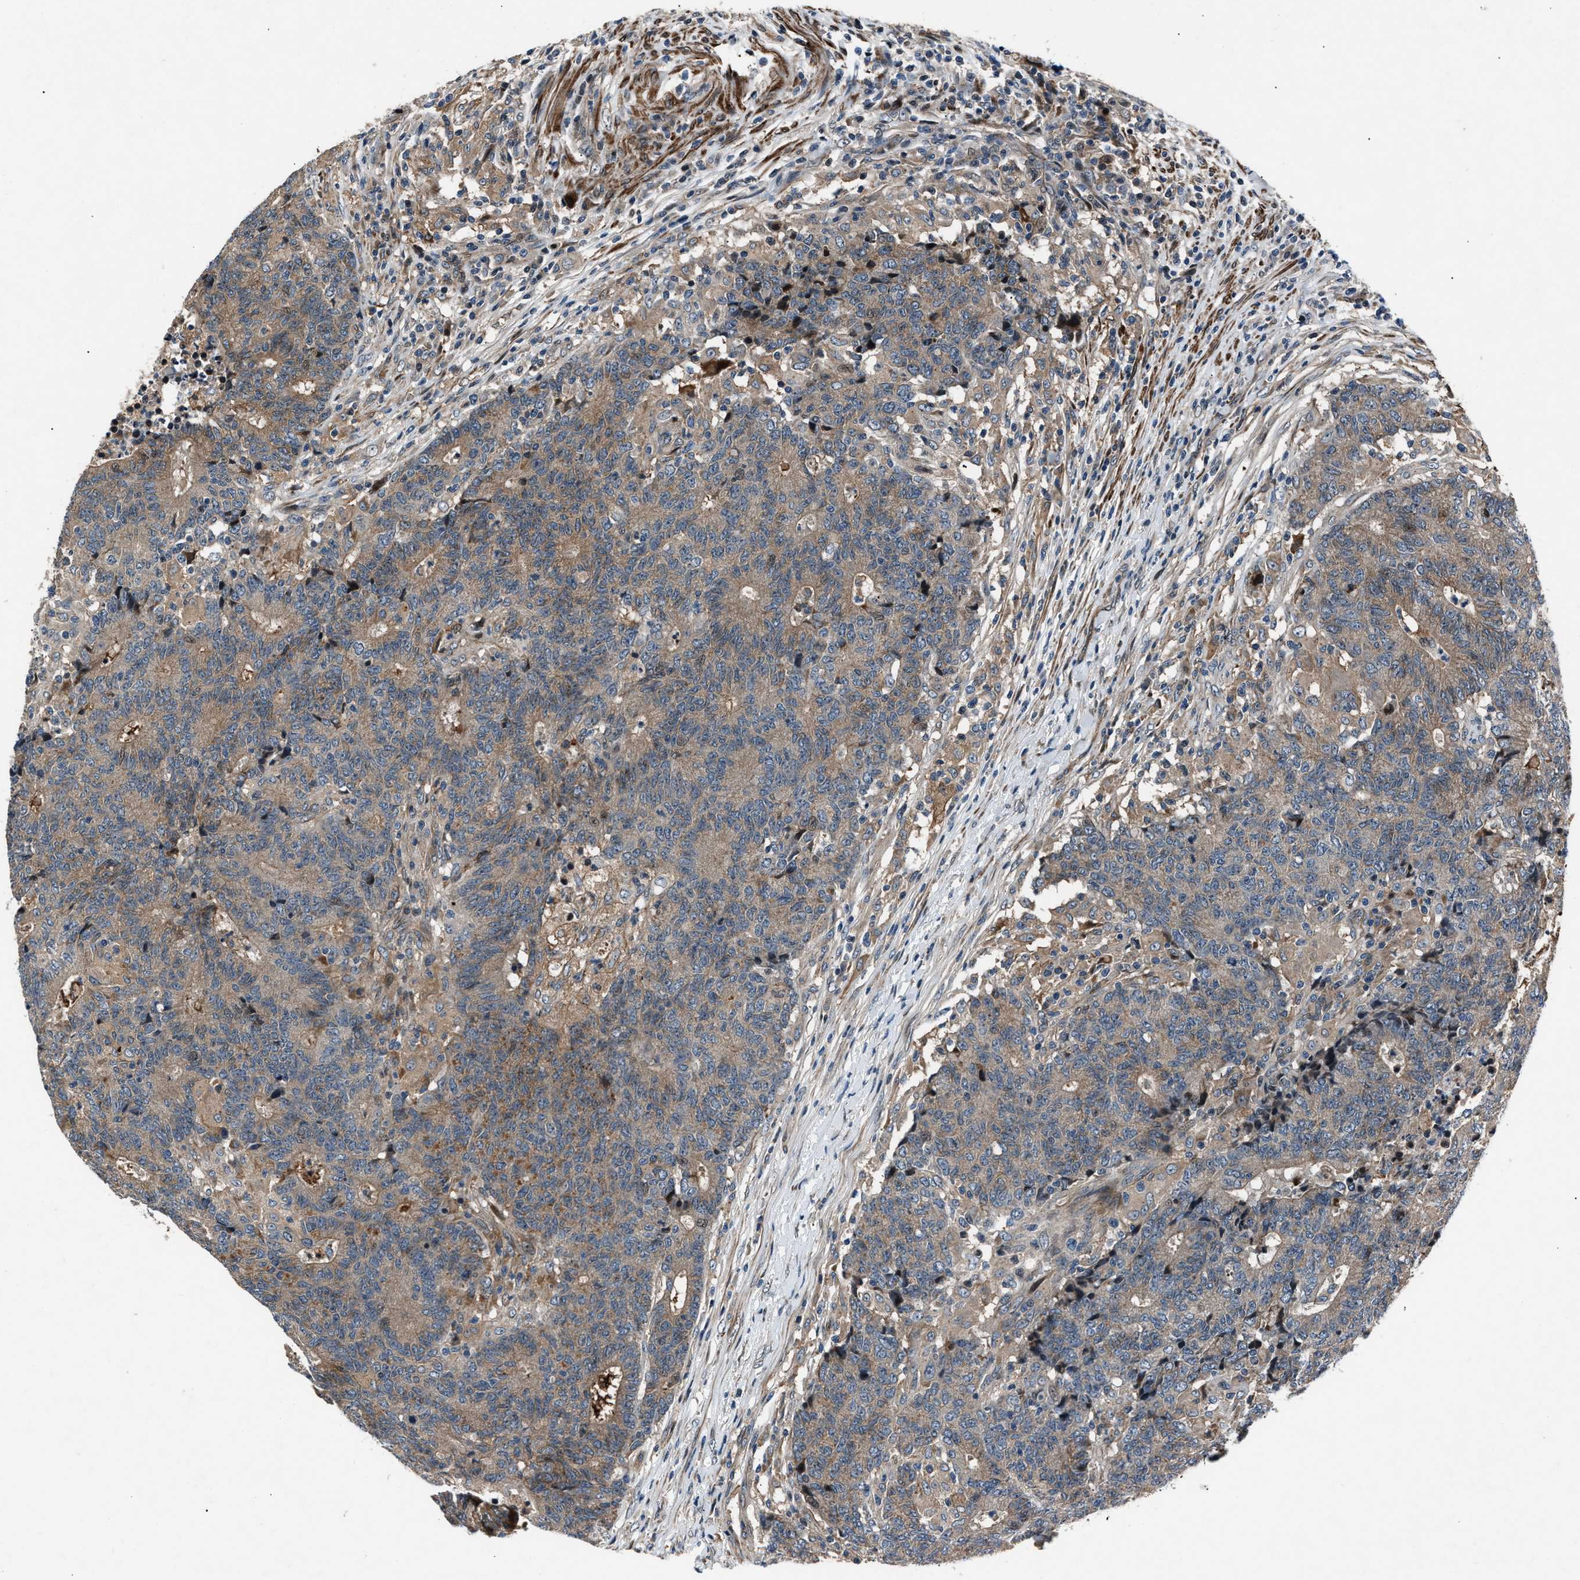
{"staining": {"intensity": "moderate", "quantity": ">75%", "location": "cytoplasmic/membranous"}, "tissue": "colorectal cancer", "cell_type": "Tumor cells", "image_type": "cancer", "snomed": [{"axis": "morphology", "description": "Normal tissue, NOS"}, {"axis": "morphology", "description": "Adenocarcinoma, NOS"}, {"axis": "topography", "description": "Colon"}], "caption": "The image shows staining of colorectal cancer (adenocarcinoma), revealing moderate cytoplasmic/membranous protein positivity (brown color) within tumor cells.", "gene": "DYNC2I1", "patient": {"sex": "female", "age": 75}}